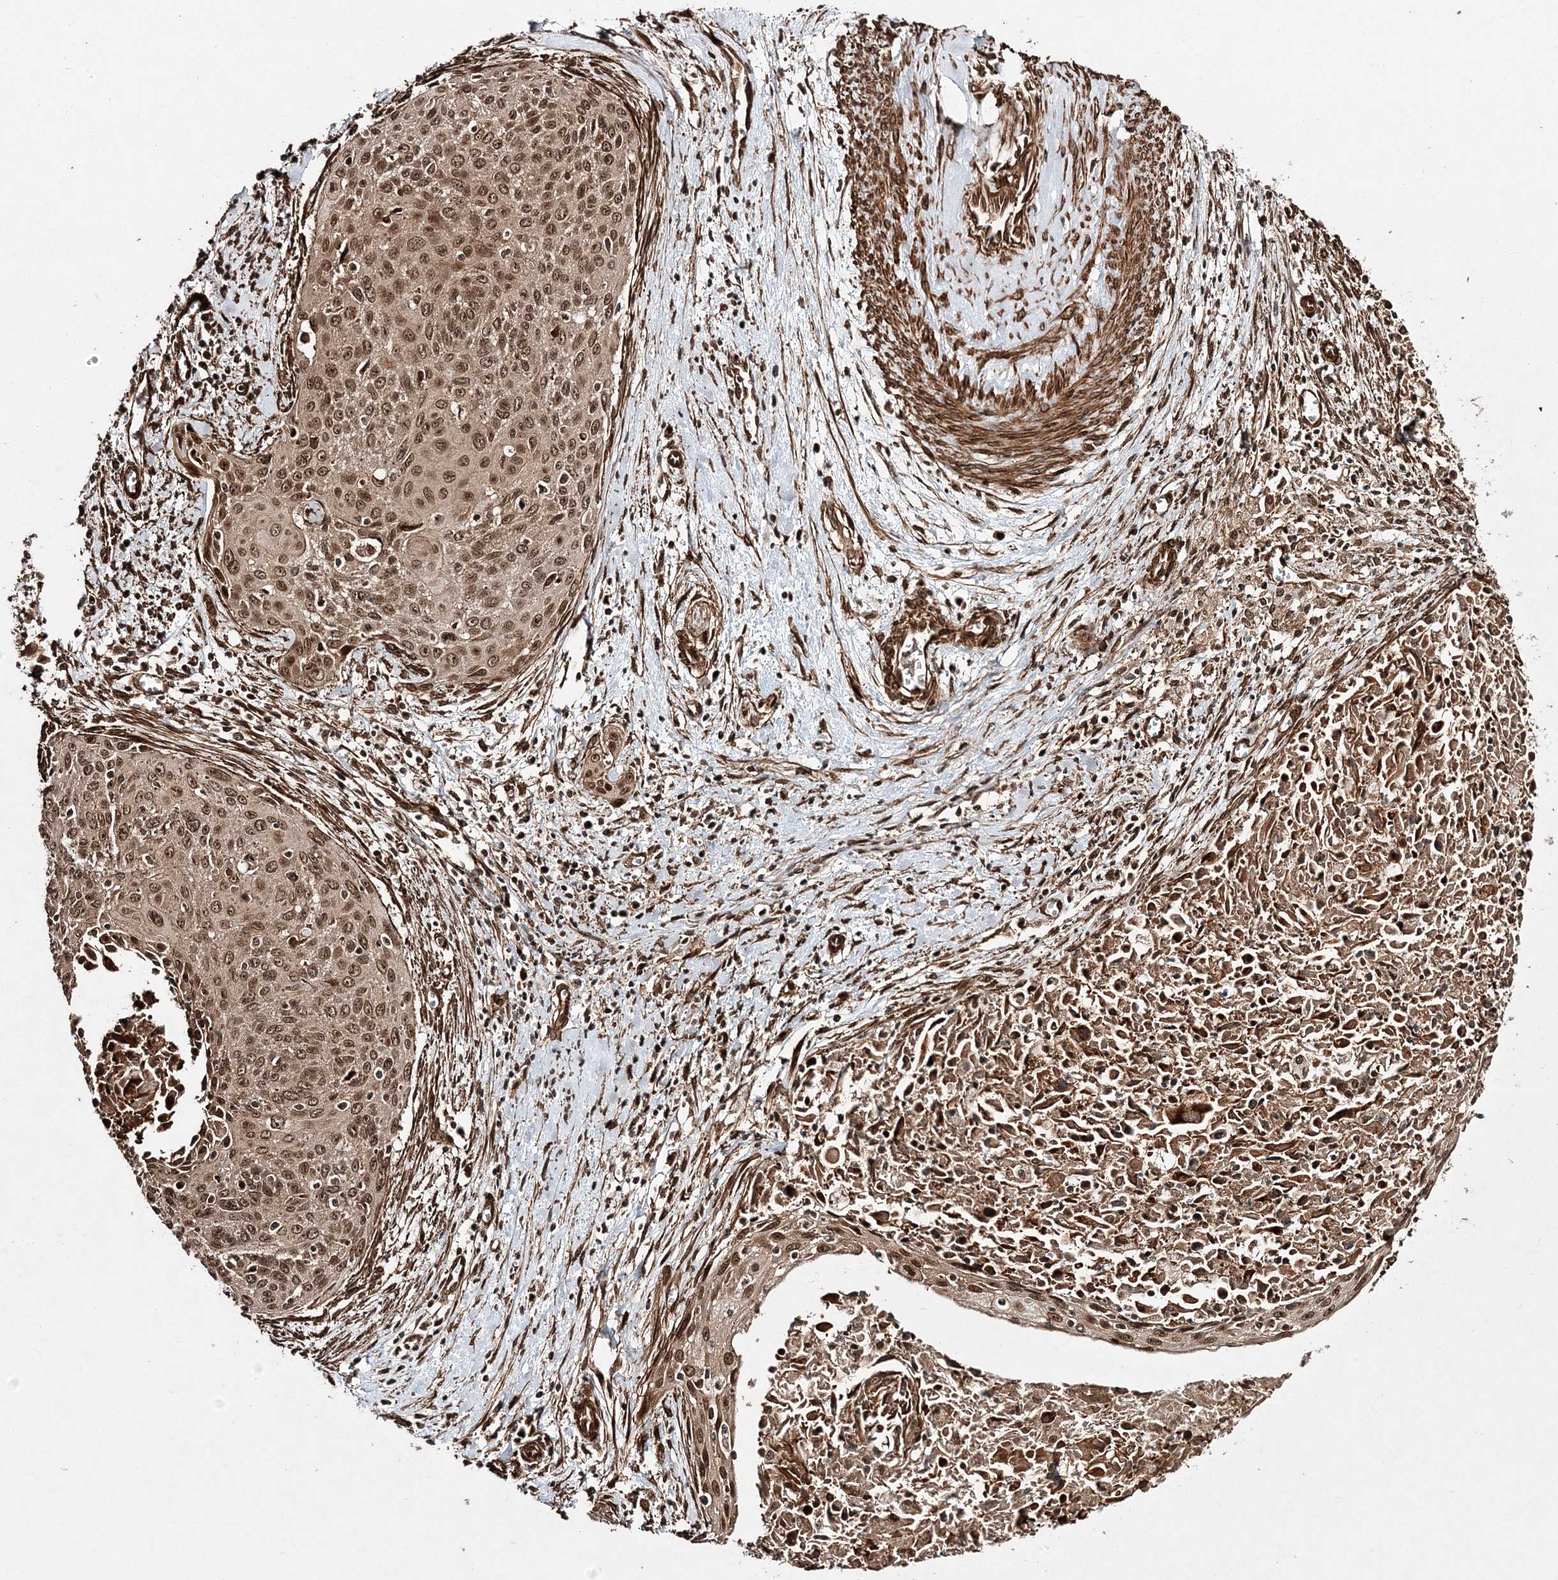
{"staining": {"intensity": "moderate", "quantity": ">75%", "location": "cytoplasmic/membranous,nuclear"}, "tissue": "cervical cancer", "cell_type": "Tumor cells", "image_type": "cancer", "snomed": [{"axis": "morphology", "description": "Squamous cell carcinoma, NOS"}, {"axis": "topography", "description": "Cervix"}], "caption": "Cervical cancer stained for a protein (brown) exhibits moderate cytoplasmic/membranous and nuclear positive staining in about >75% of tumor cells.", "gene": "ETAA1", "patient": {"sex": "female", "age": 55}}